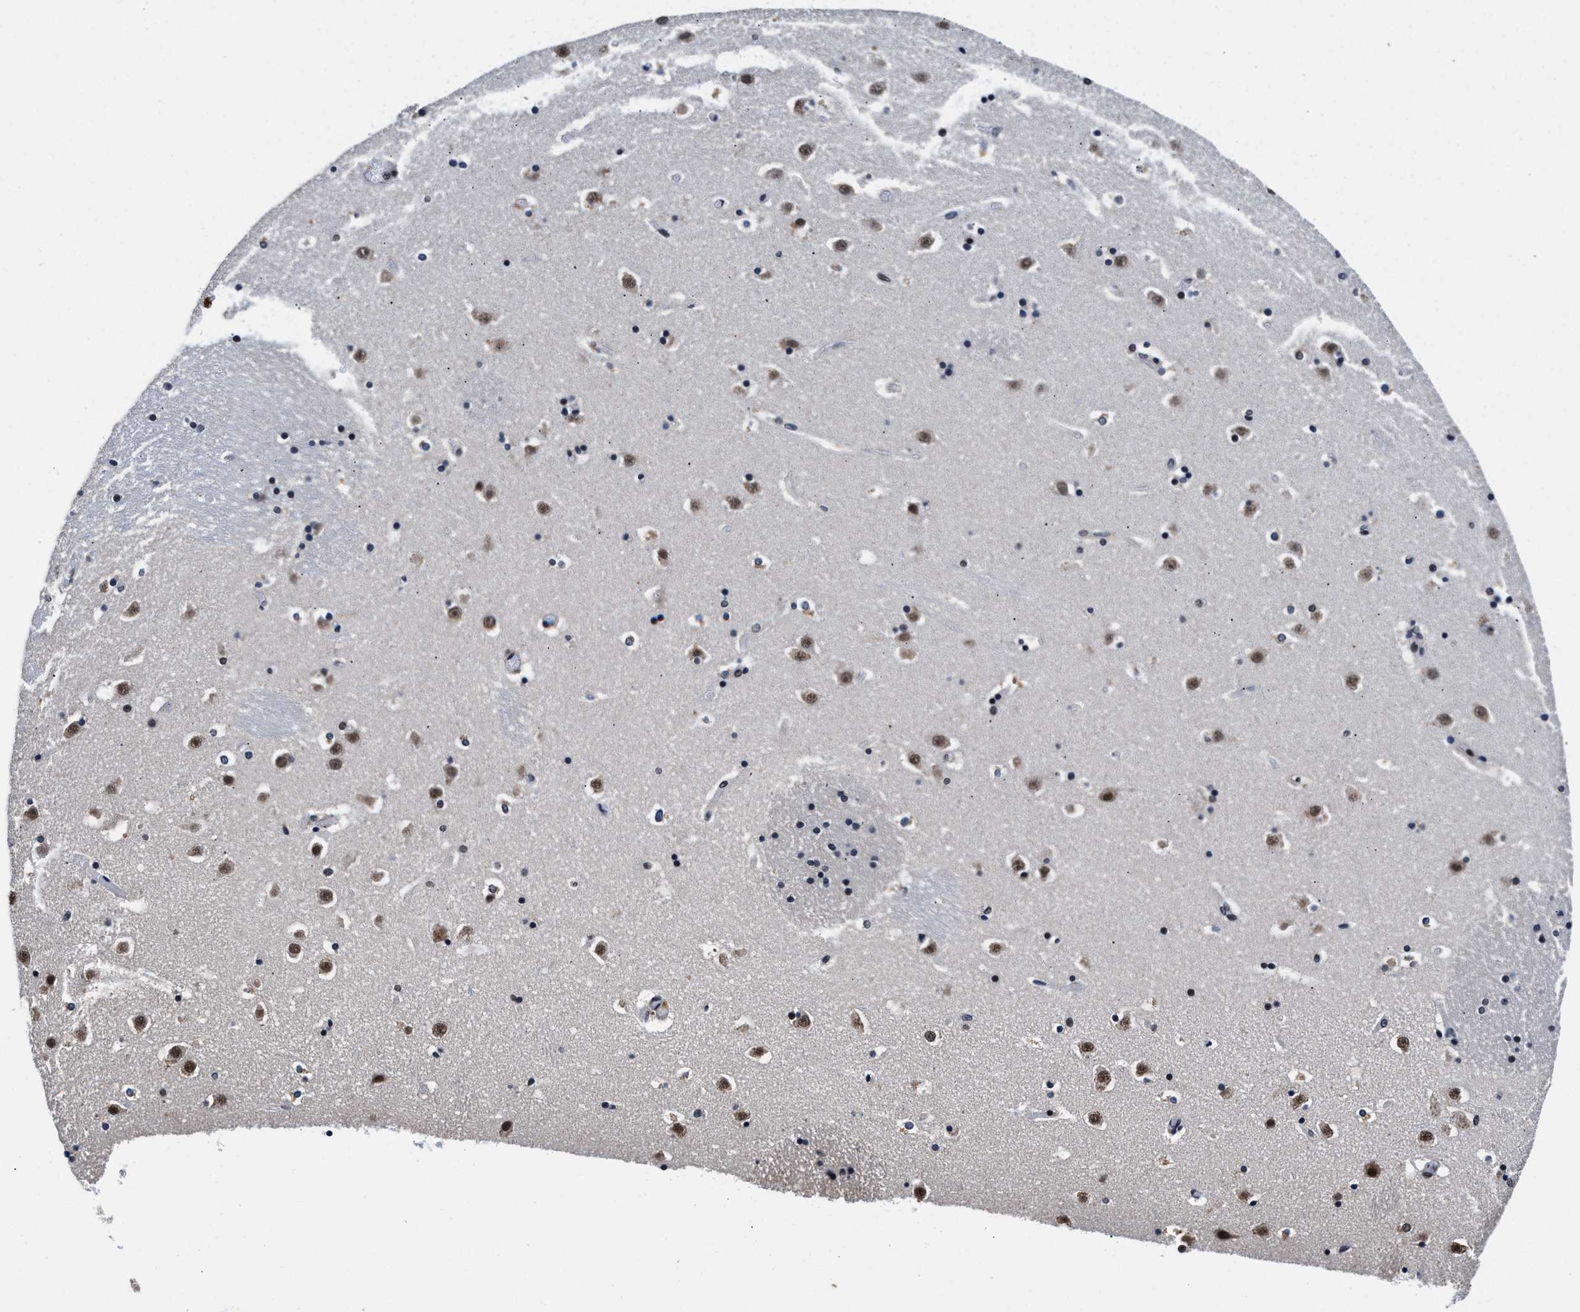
{"staining": {"intensity": "moderate", "quantity": "<25%", "location": "cytoplasmic/membranous,nuclear"}, "tissue": "caudate", "cell_type": "Glial cells", "image_type": "normal", "snomed": [{"axis": "morphology", "description": "Normal tissue, NOS"}, {"axis": "topography", "description": "Lateral ventricle wall"}], "caption": "Human caudate stained with a brown dye reveals moderate cytoplasmic/membranous,nuclear positive staining in about <25% of glial cells.", "gene": "USP16", "patient": {"sex": "male", "age": 45}}